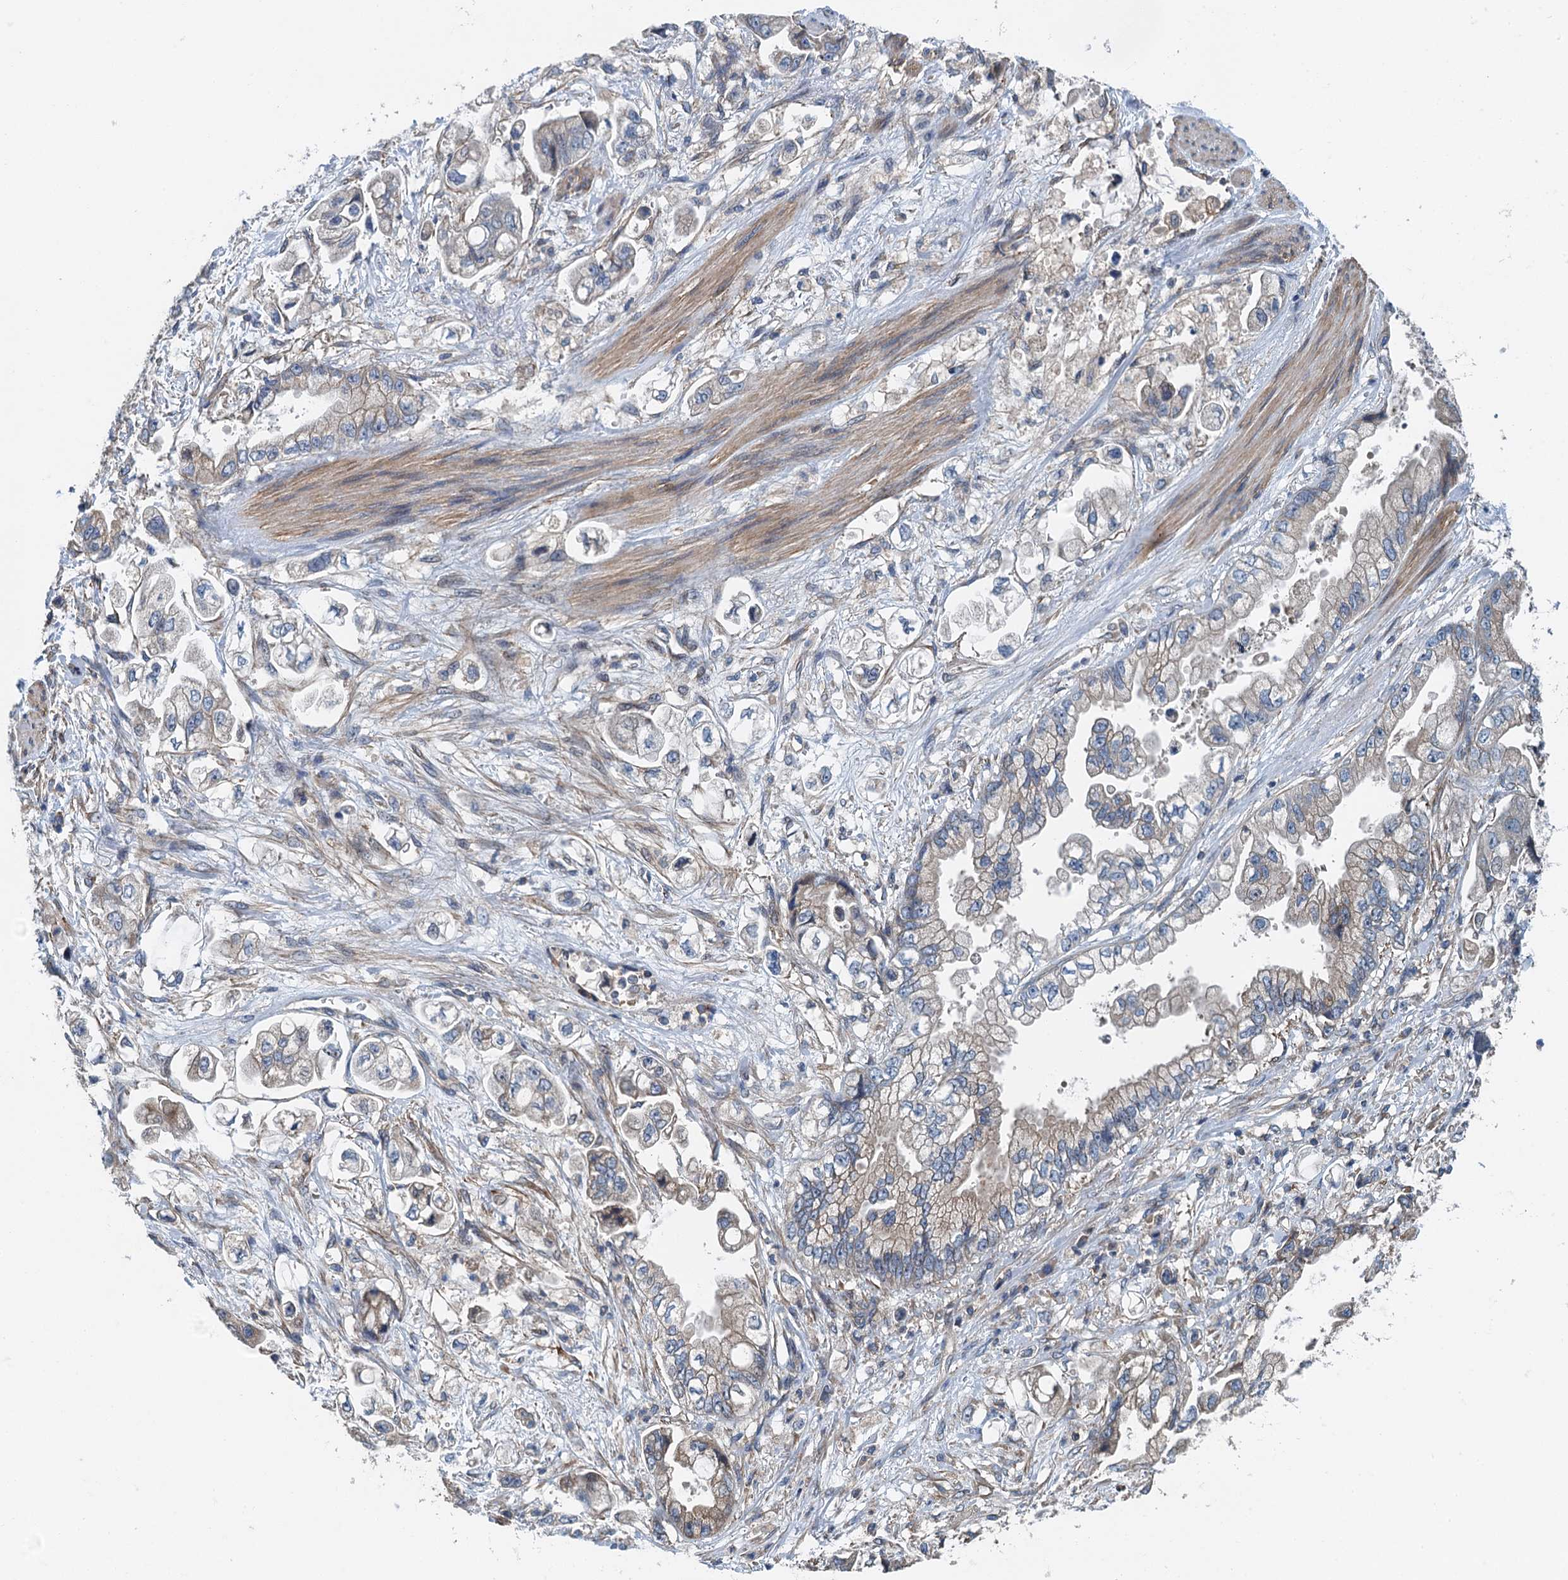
{"staining": {"intensity": "negative", "quantity": "none", "location": "none"}, "tissue": "stomach cancer", "cell_type": "Tumor cells", "image_type": "cancer", "snomed": [{"axis": "morphology", "description": "Adenocarcinoma, NOS"}, {"axis": "topography", "description": "Stomach"}], "caption": "Protein analysis of stomach cancer (adenocarcinoma) demonstrates no significant positivity in tumor cells.", "gene": "PPP1R14D", "patient": {"sex": "male", "age": 62}}